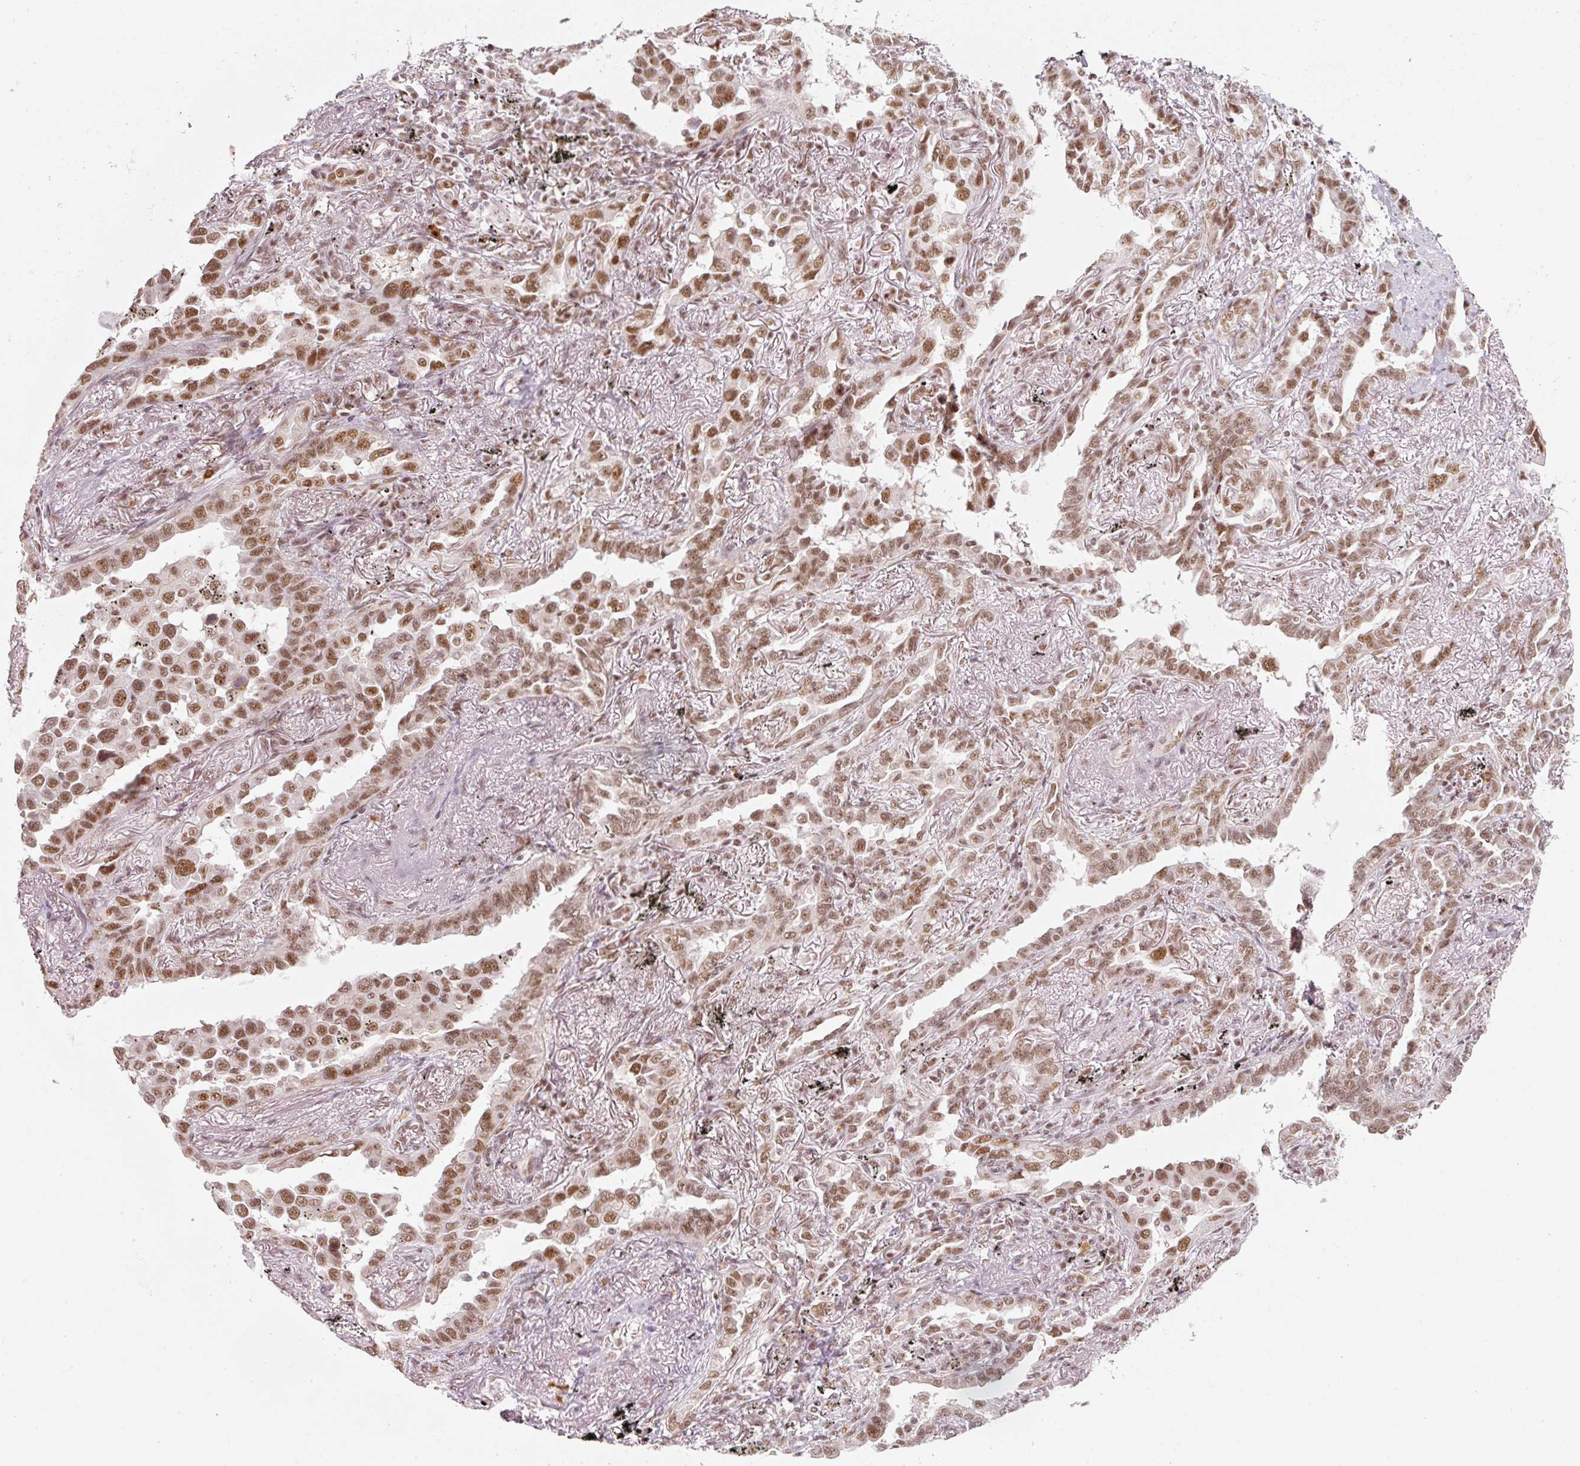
{"staining": {"intensity": "moderate", "quantity": ">75%", "location": "nuclear"}, "tissue": "lung cancer", "cell_type": "Tumor cells", "image_type": "cancer", "snomed": [{"axis": "morphology", "description": "Adenocarcinoma, NOS"}, {"axis": "topography", "description": "Lung"}], "caption": "This image displays lung cancer (adenocarcinoma) stained with immunohistochemistry (IHC) to label a protein in brown. The nuclear of tumor cells show moderate positivity for the protein. Nuclei are counter-stained blue.", "gene": "U2AF2", "patient": {"sex": "male", "age": 67}}